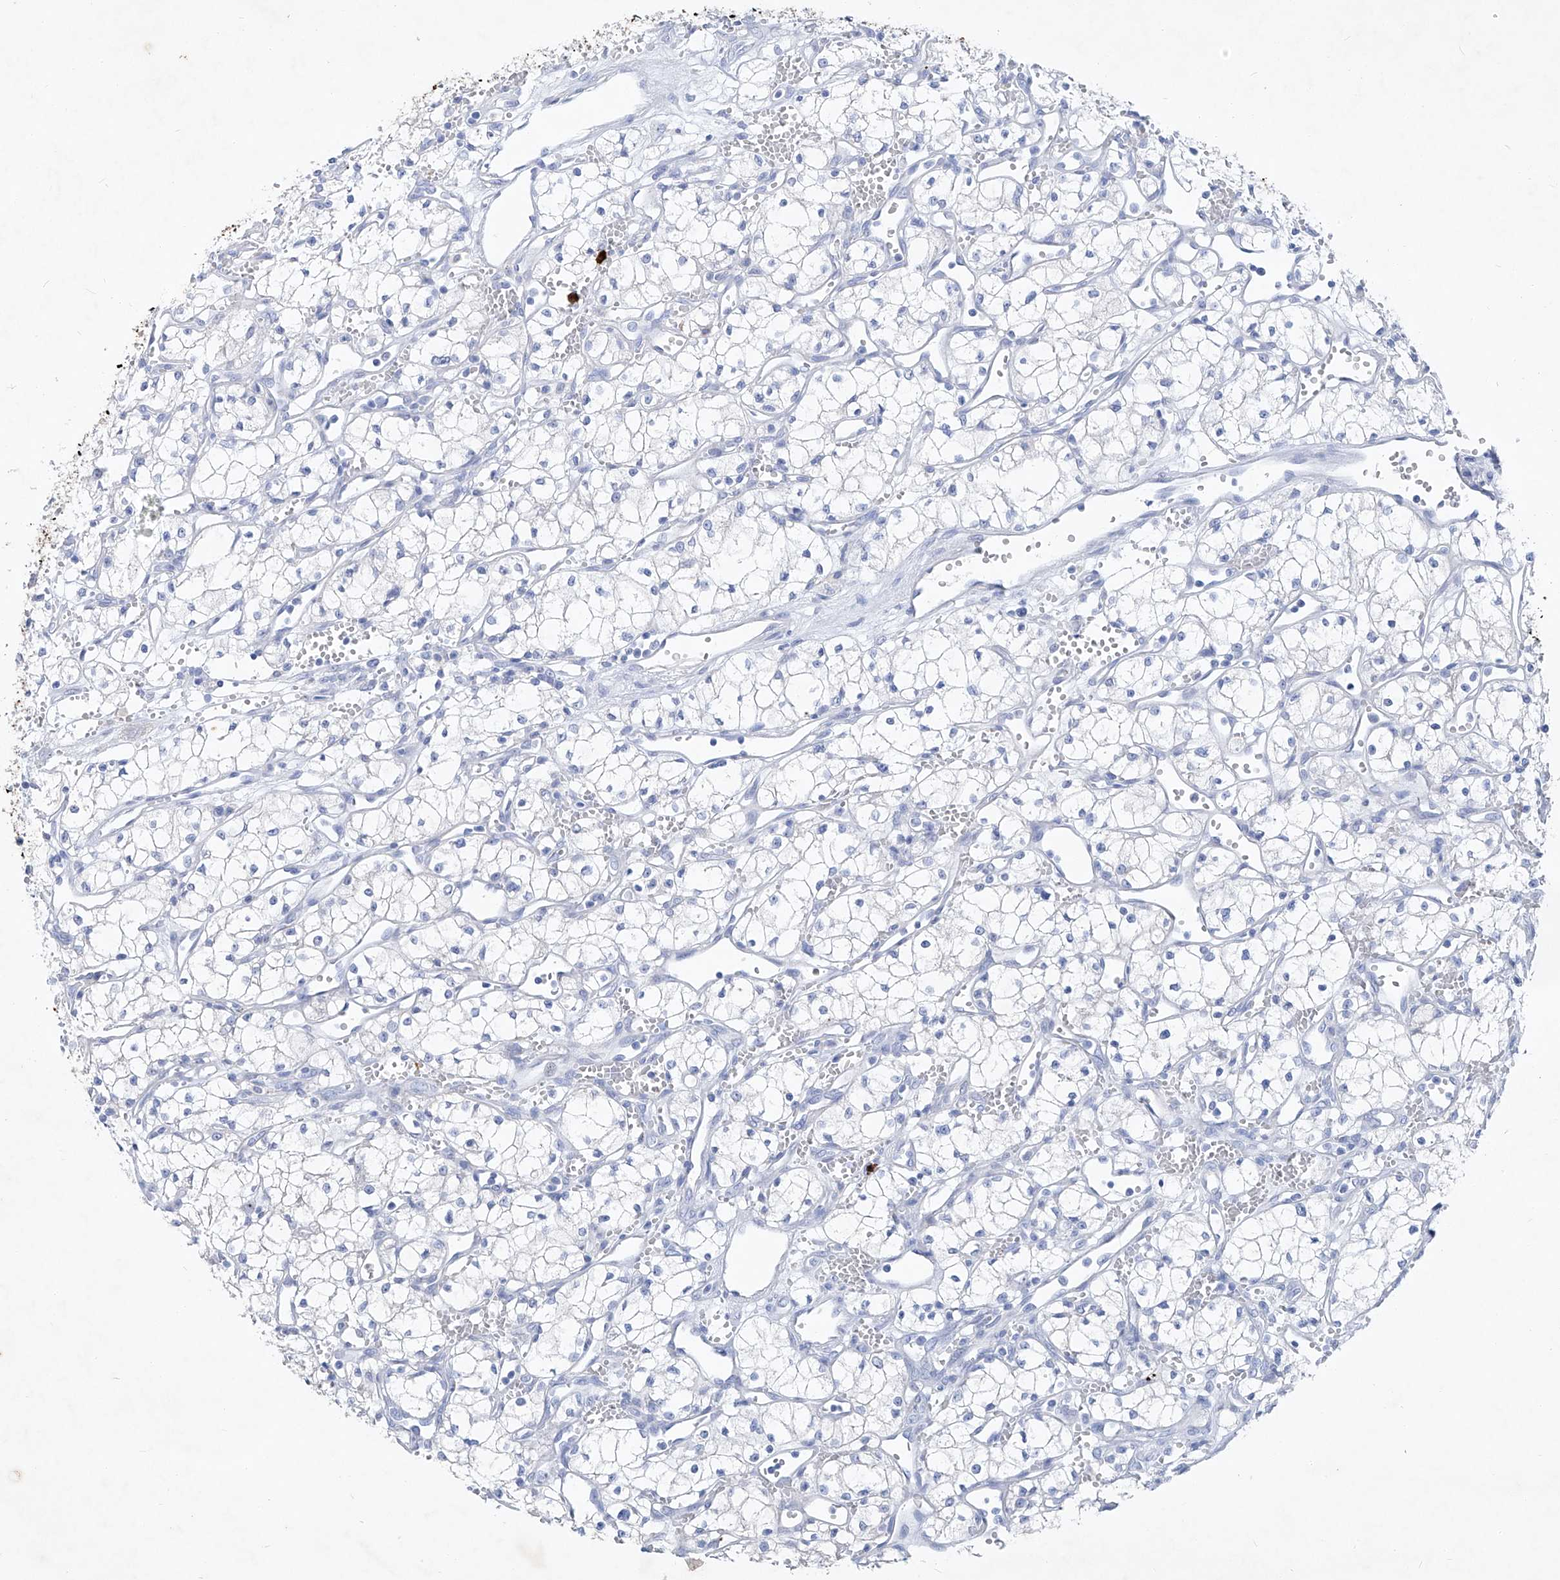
{"staining": {"intensity": "negative", "quantity": "none", "location": "none"}, "tissue": "renal cancer", "cell_type": "Tumor cells", "image_type": "cancer", "snomed": [{"axis": "morphology", "description": "Adenocarcinoma, NOS"}, {"axis": "topography", "description": "Kidney"}], "caption": "This is an immunohistochemistry (IHC) image of human renal cancer (adenocarcinoma). There is no positivity in tumor cells.", "gene": "FRS3", "patient": {"sex": "male", "age": 59}}